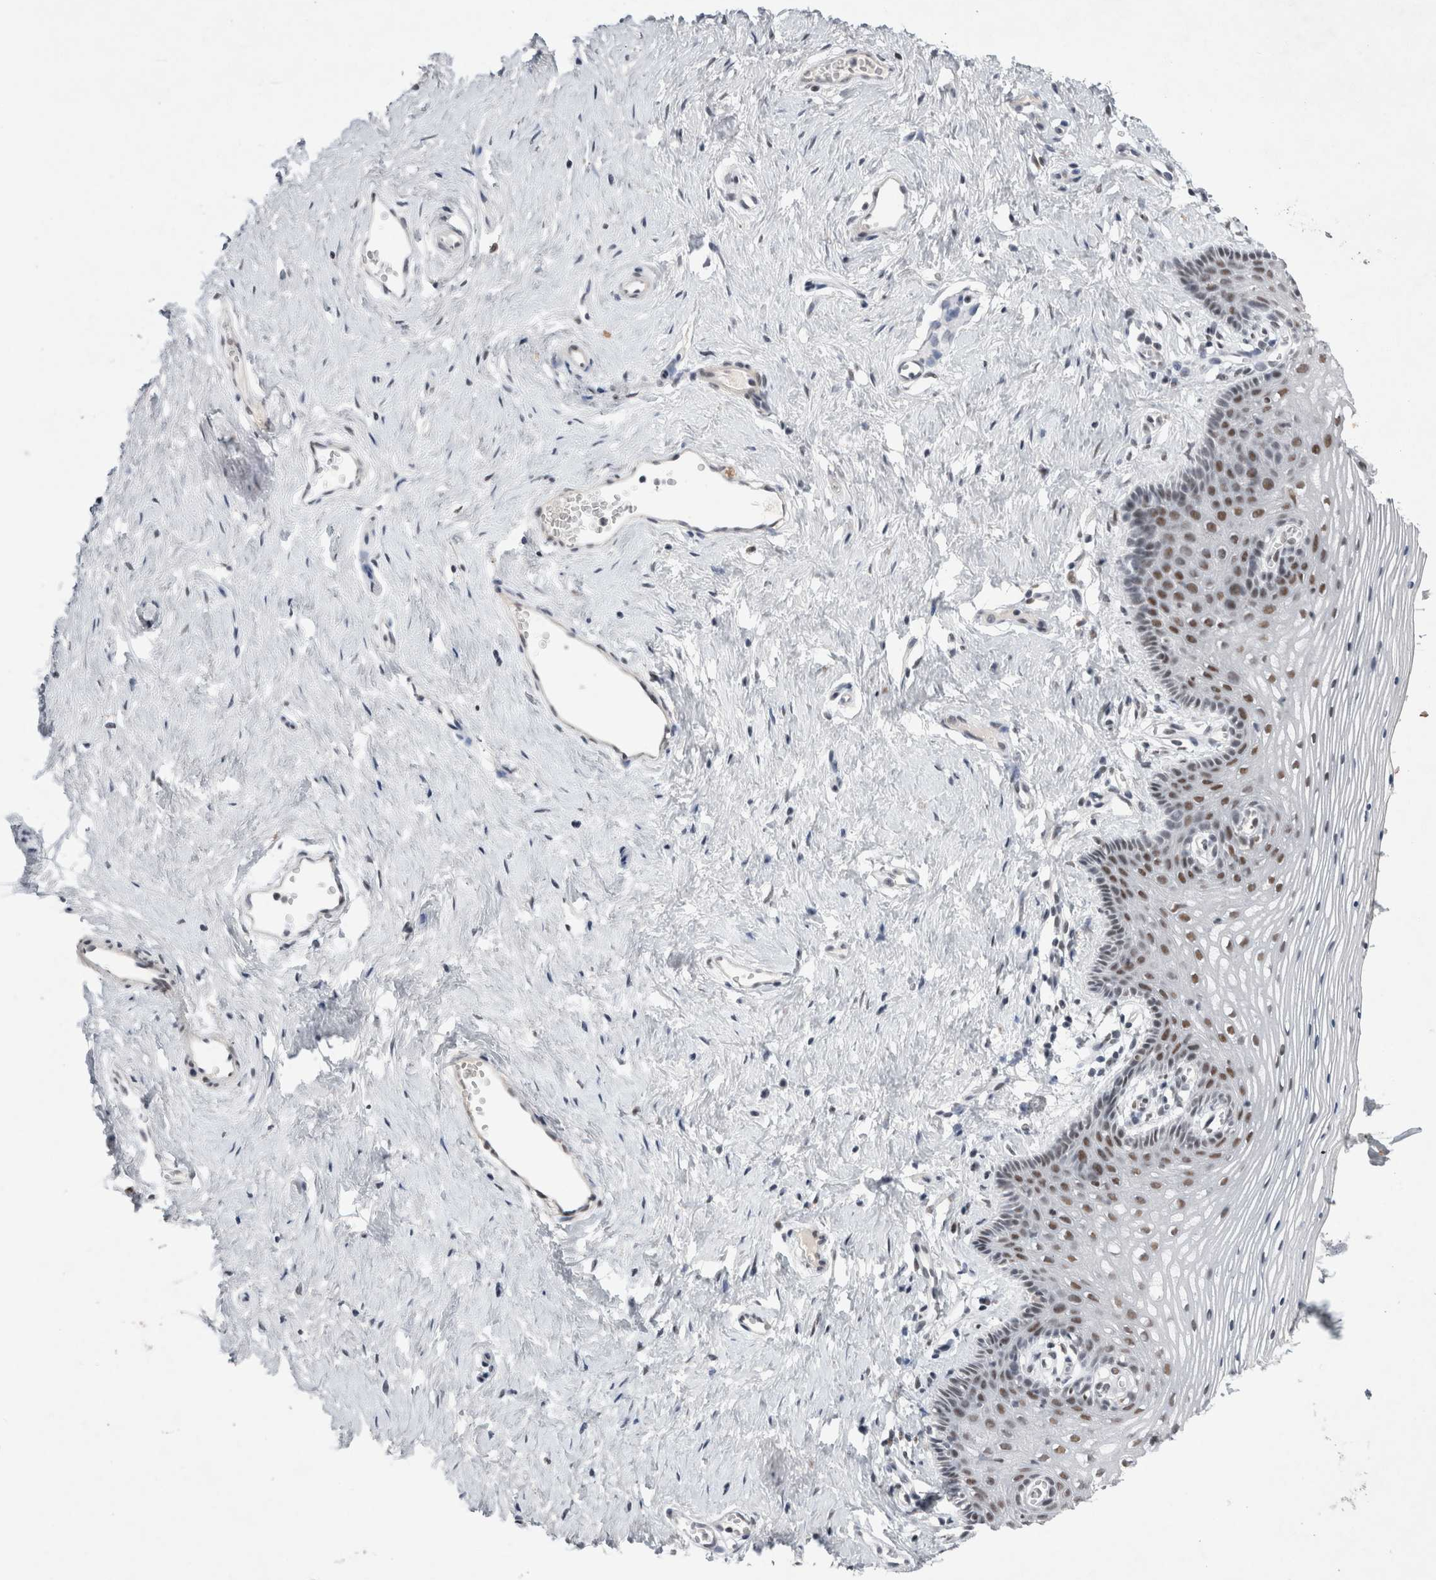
{"staining": {"intensity": "moderate", "quantity": ">75%", "location": "nuclear"}, "tissue": "vagina", "cell_type": "Squamous epithelial cells", "image_type": "normal", "snomed": [{"axis": "morphology", "description": "Normal tissue, NOS"}, {"axis": "topography", "description": "Vagina"}], "caption": "Immunohistochemical staining of benign vagina shows >75% levels of moderate nuclear protein expression in about >75% of squamous epithelial cells. (Brightfield microscopy of DAB IHC at high magnification).", "gene": "RBM6", "patient": {"sex": "female", "age": 32}}